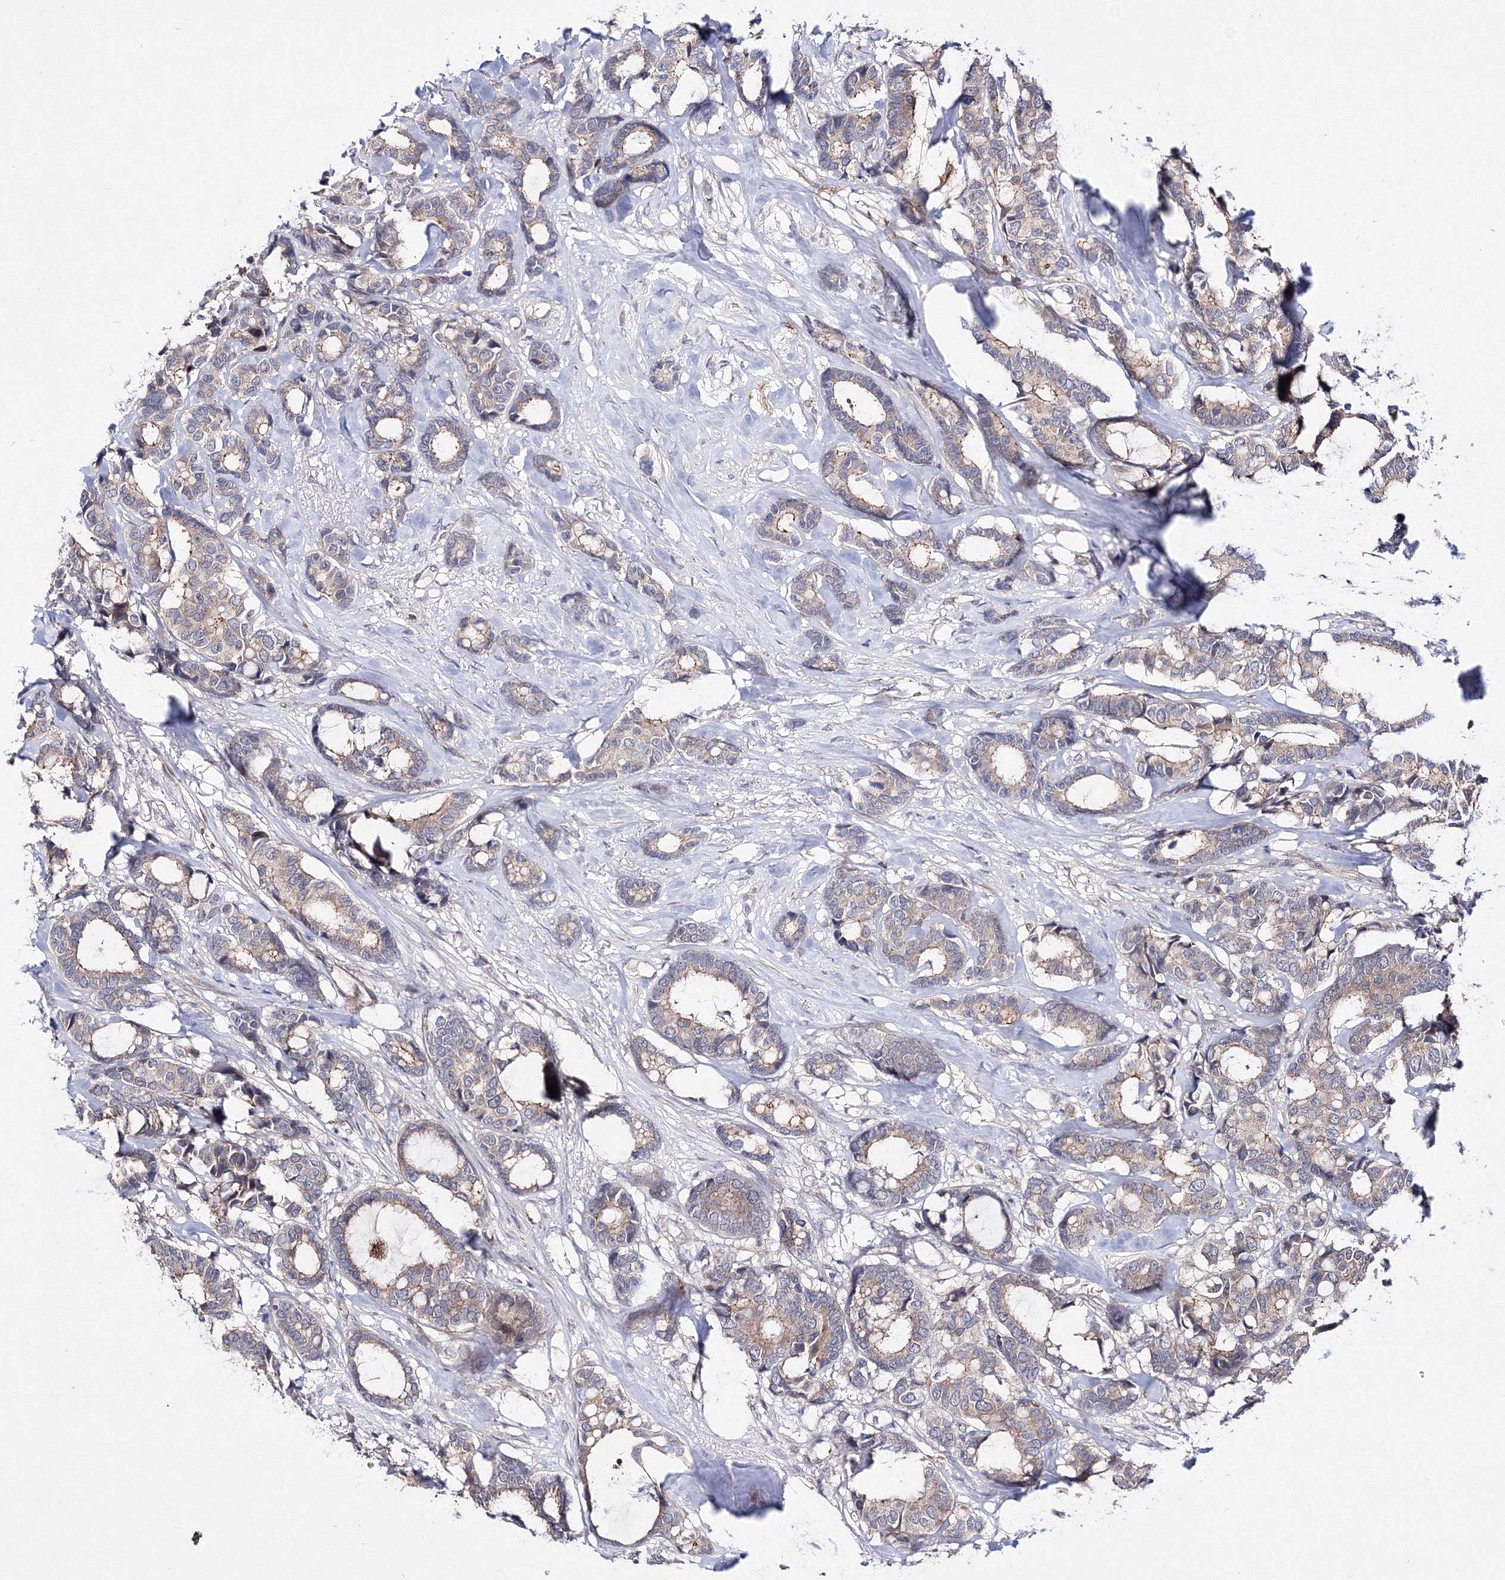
{"staining": {"intensity": "weak", "quantity": "25%-75%", "location": "cytoplasmic/membranous"}, "tissue": "breast cancer", "cell_type": "Tumor cells", "image_type": "cancer", "snomed": [{"axis": "morphology", "description": "Duct carcinoma"}, {"axis": "topography", "description": "Breast"}], "caption": "Immunohistochemistry of breast cancer (infiltrating ductal carcinoma) exhibits low levels of weak cytoplasmic/membranous staining in about 25%-75% of tumor cells.", "gene": "C11orf52", "patient": {"sex": "female", "age": 87}}